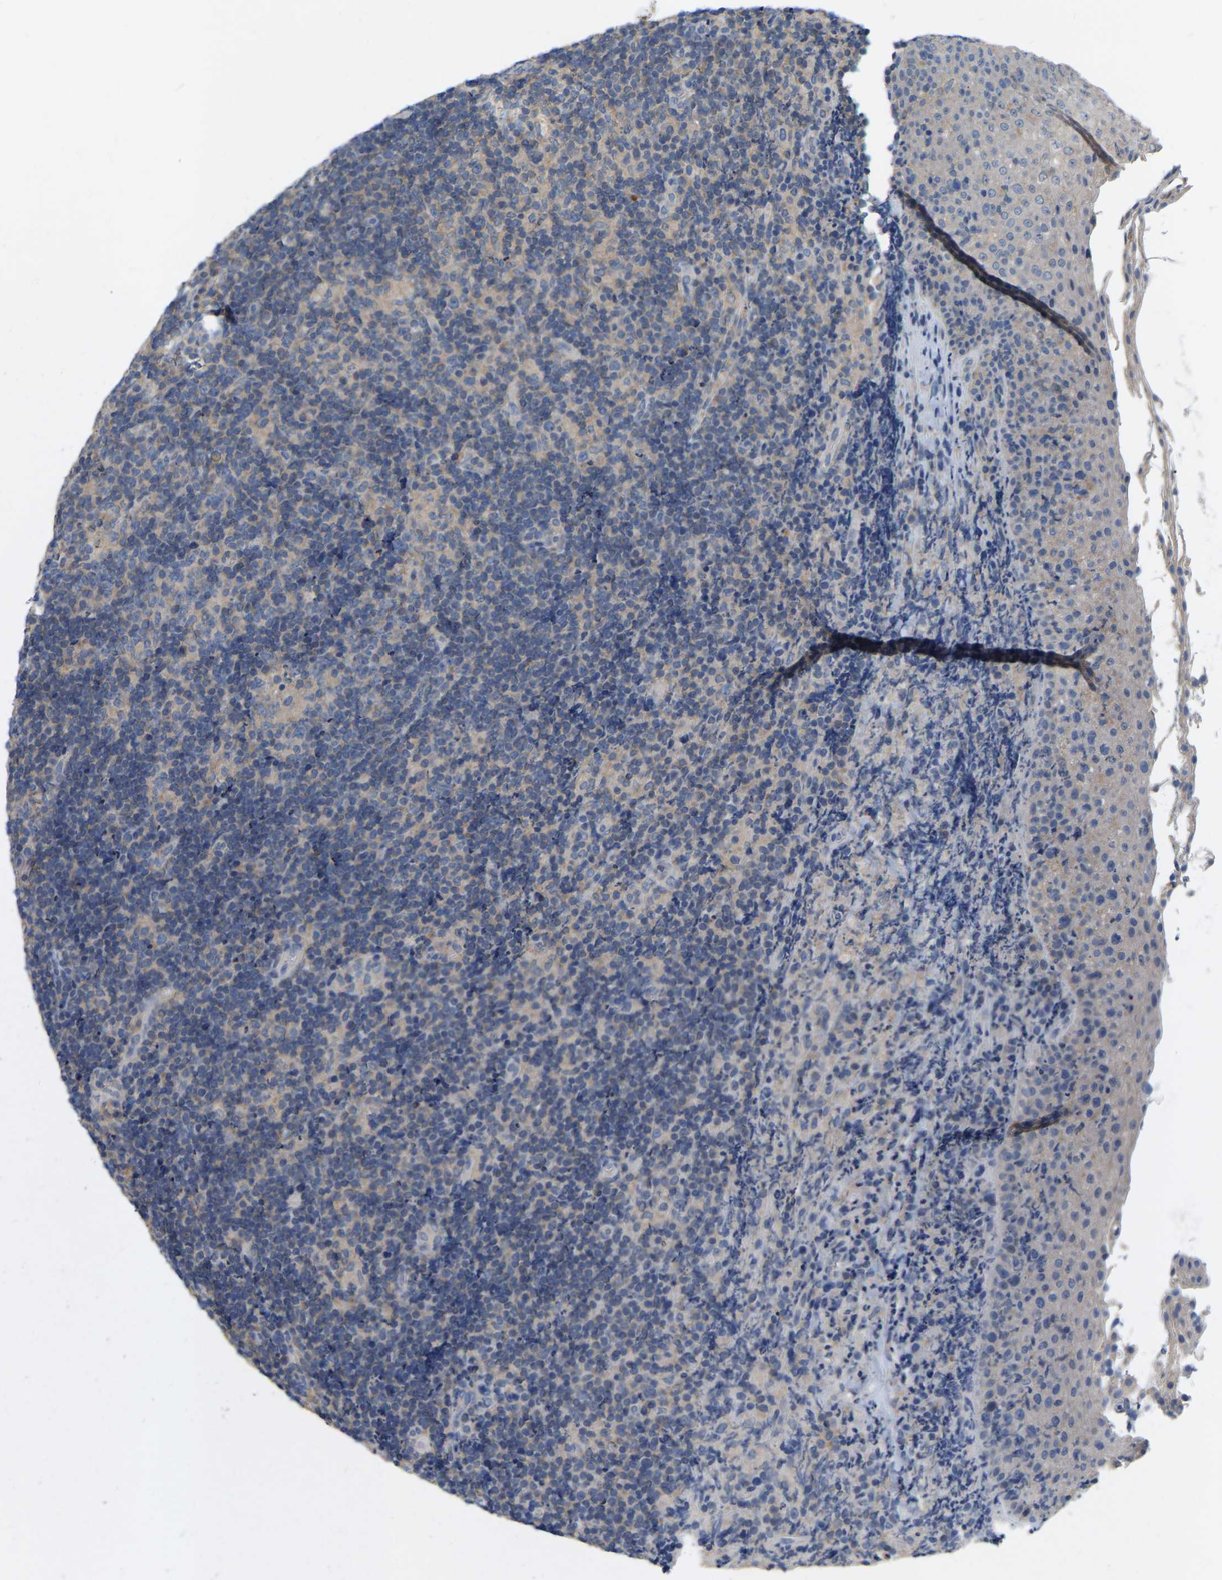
{"staining": {"intensity": "negative", "quantity": "none", "location": "none"}, "tissue": "lymphoma", "cell_type": "Tumor cells", "image_type": "cancer", "snomed": [{"axis": "morphology", "description": "Malignant lymphoma, non-Hodgkin's type, High grade"}, {"axis": "topography", "description": "Tonsil"}], "caption": "Immunohistochemical staining of malignant lymphoma, non-Hodgkin's type (high-grade) exhibits no significant staining in tumor cells.", "gene": "WIPI2", "patient": {"sex": "female", "age": 36}}